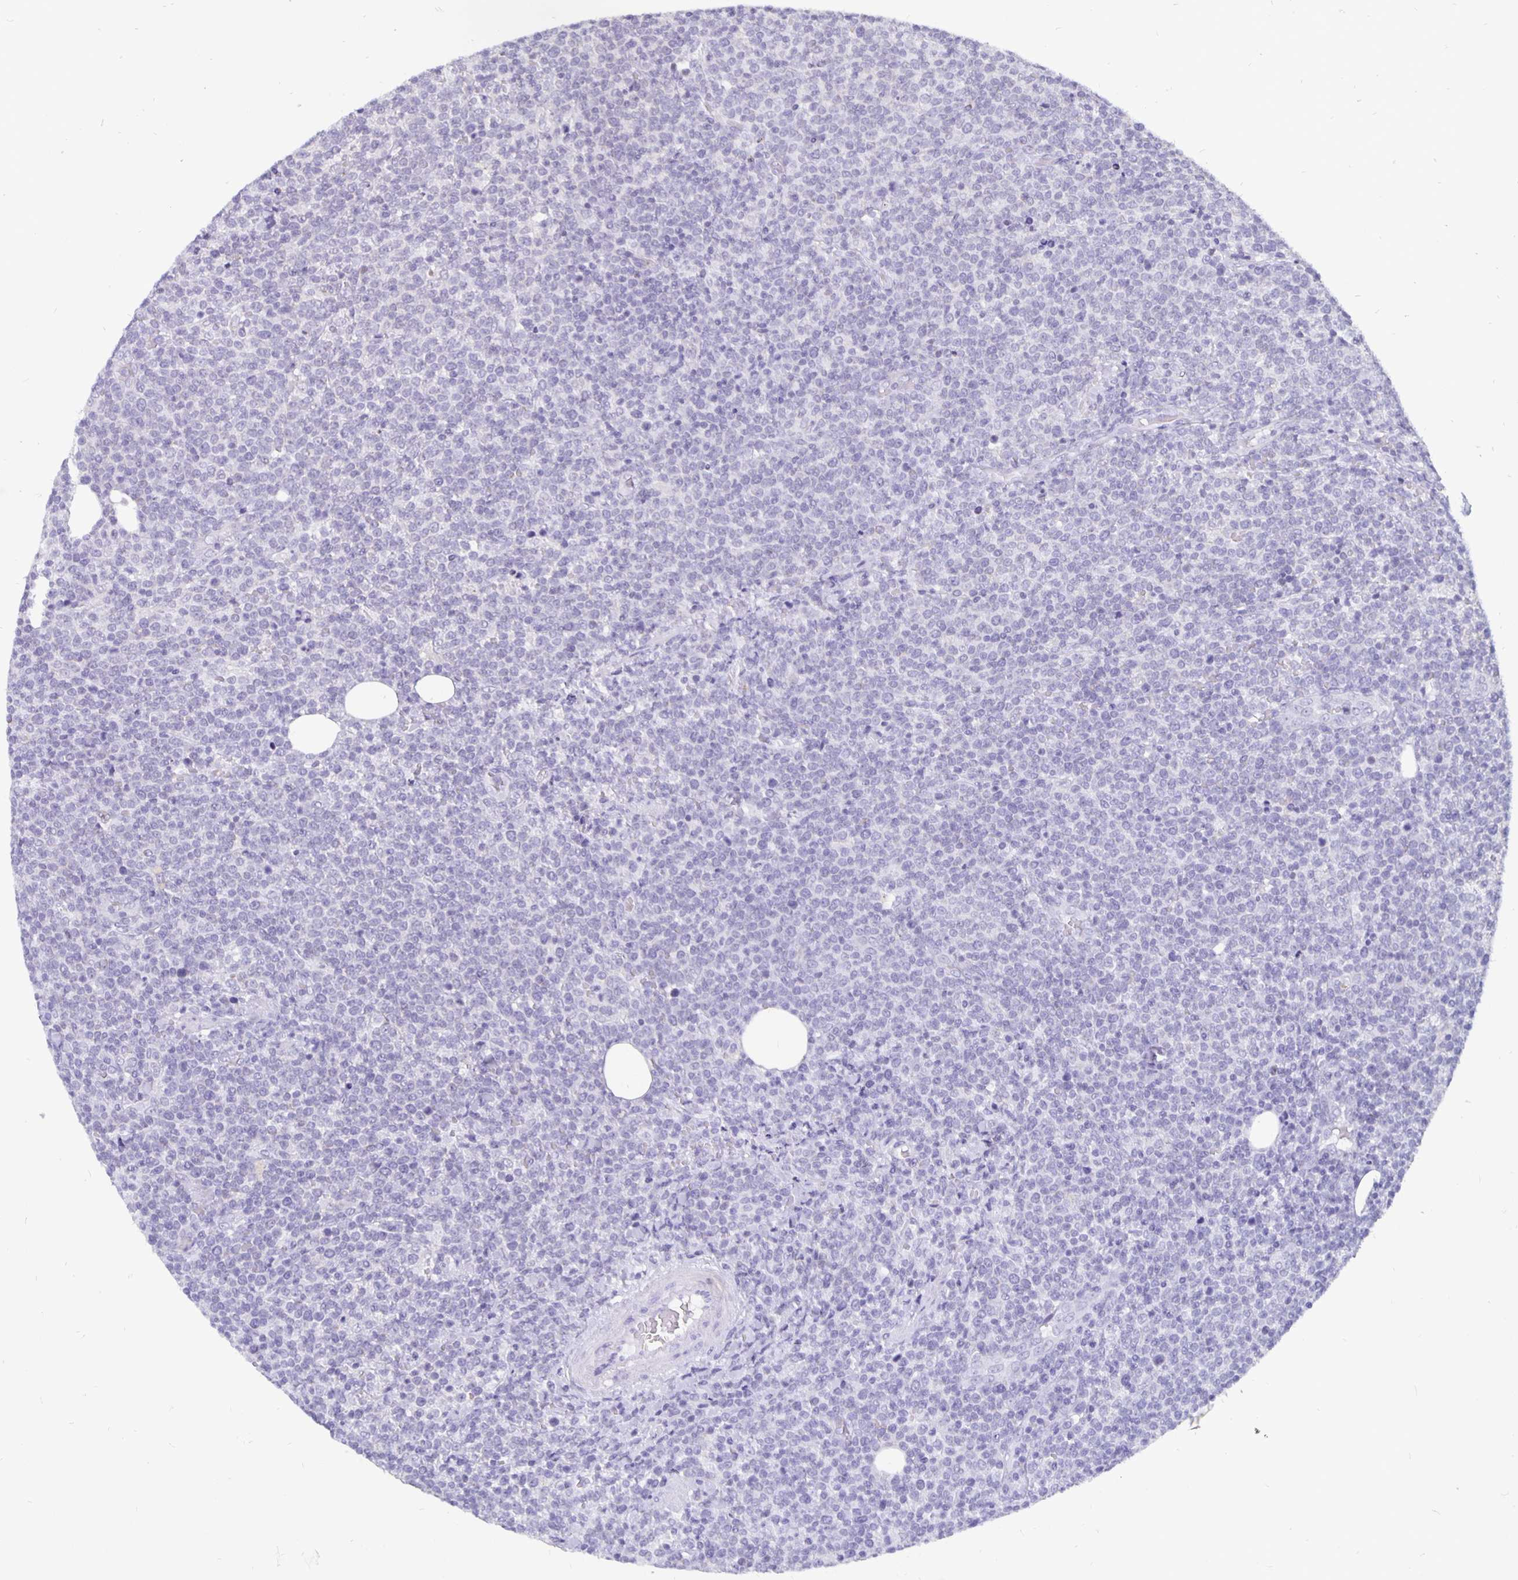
{"staining": {"intensity": "negative", "quantity": "none", "location": "none"}, "tissue": "lymphoma", "cell_type": "Tumor cells", "image_type": "cancer", "snomed": [{"axis": "morphology", "description": "Malignant lymphoma, non-Hodgkin's type, High grade"}, {"axis": "topography", "description": "Lymph node"}], "caption": "Human malignant lymphoma, non-Hodgkin's type (high-grade) stained for a protein using immunohistochemistry demonstrates no staining in tumor cells.", "gene": "ERBB2", "patient": {"sex": "male", "age": 61}}